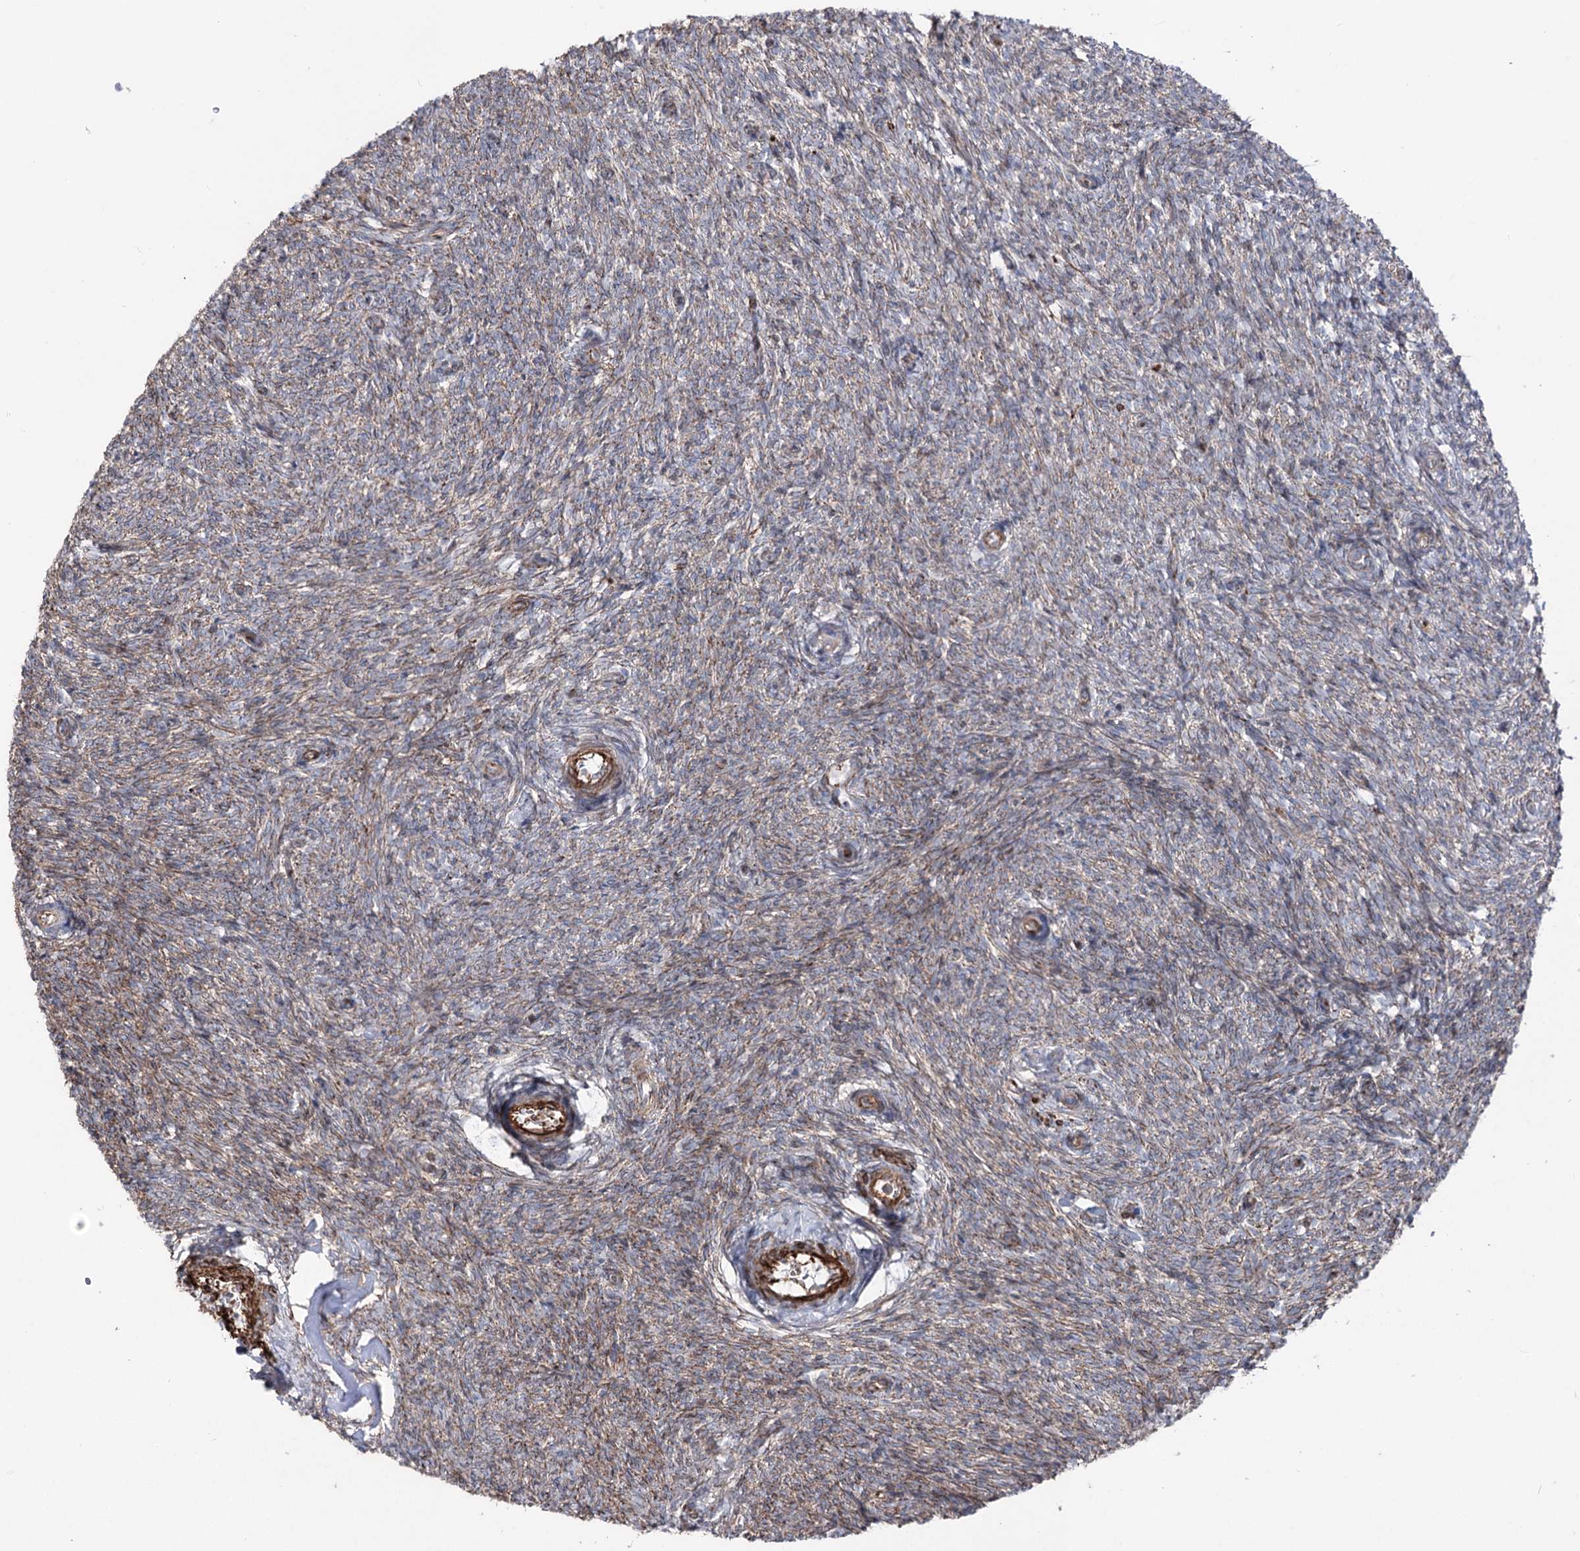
{"staining": {"intensity": "moderate", "quantity": "25%-75%", "location": "cytoplasmic/membranous"}, "tissue": "ovary", "cell_type": "Ovarian stroma cells", "image_type": "normal", "snomed": [{"axis": "morphology", "description": "Normal tissue, NOS"}, {"axis": "topography", "description": "Ovary"}], "caption": "Protein expression analysis of benign human ovary reveals moderate cytoplasmic/membranous staining in about 25%-75% of ovarian stroma cells.", "gene": "ARHGAP20", "patient": {"sex": "female", "age": 44}}